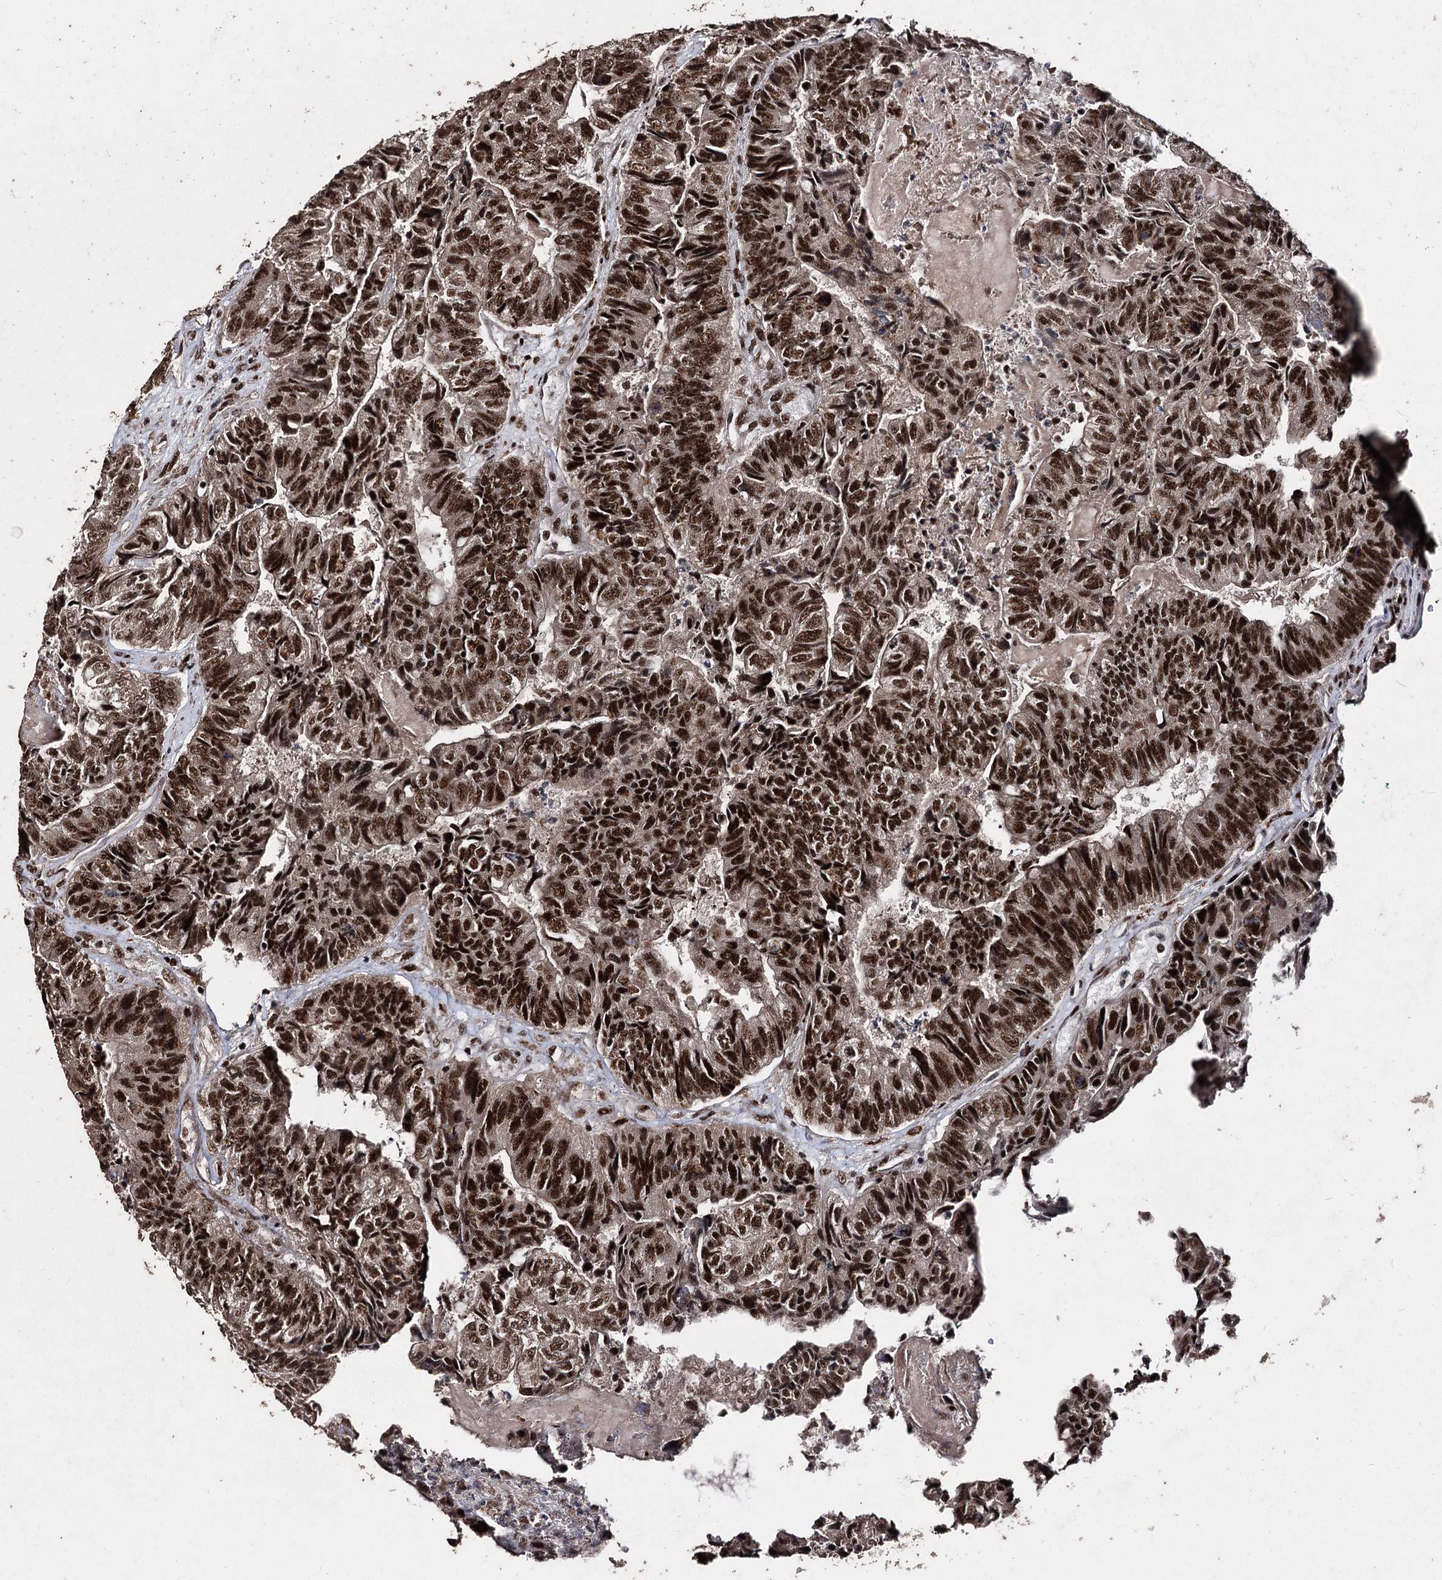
{"staining": {"intensity": "strong", "quantity": ">75%", "location": "nuclear"}, "tissue": "colorectal cancer", "cell_type": "Tumor cells", "image_type": "cancer", "snomed": [{"axis": "morphology", "description": "Adenocarcinoma, NOS"}, {"axis": "topography", "description": "Colon"}], "caption": "Human colorectal cancer (adenocarcinoma) stained with a brown dye demonstrates strong nuclear positive positivity in approximately >75% of tumor cells.", "gene": "U2SURP", "patient": {"sex": "female", "age": 67}}